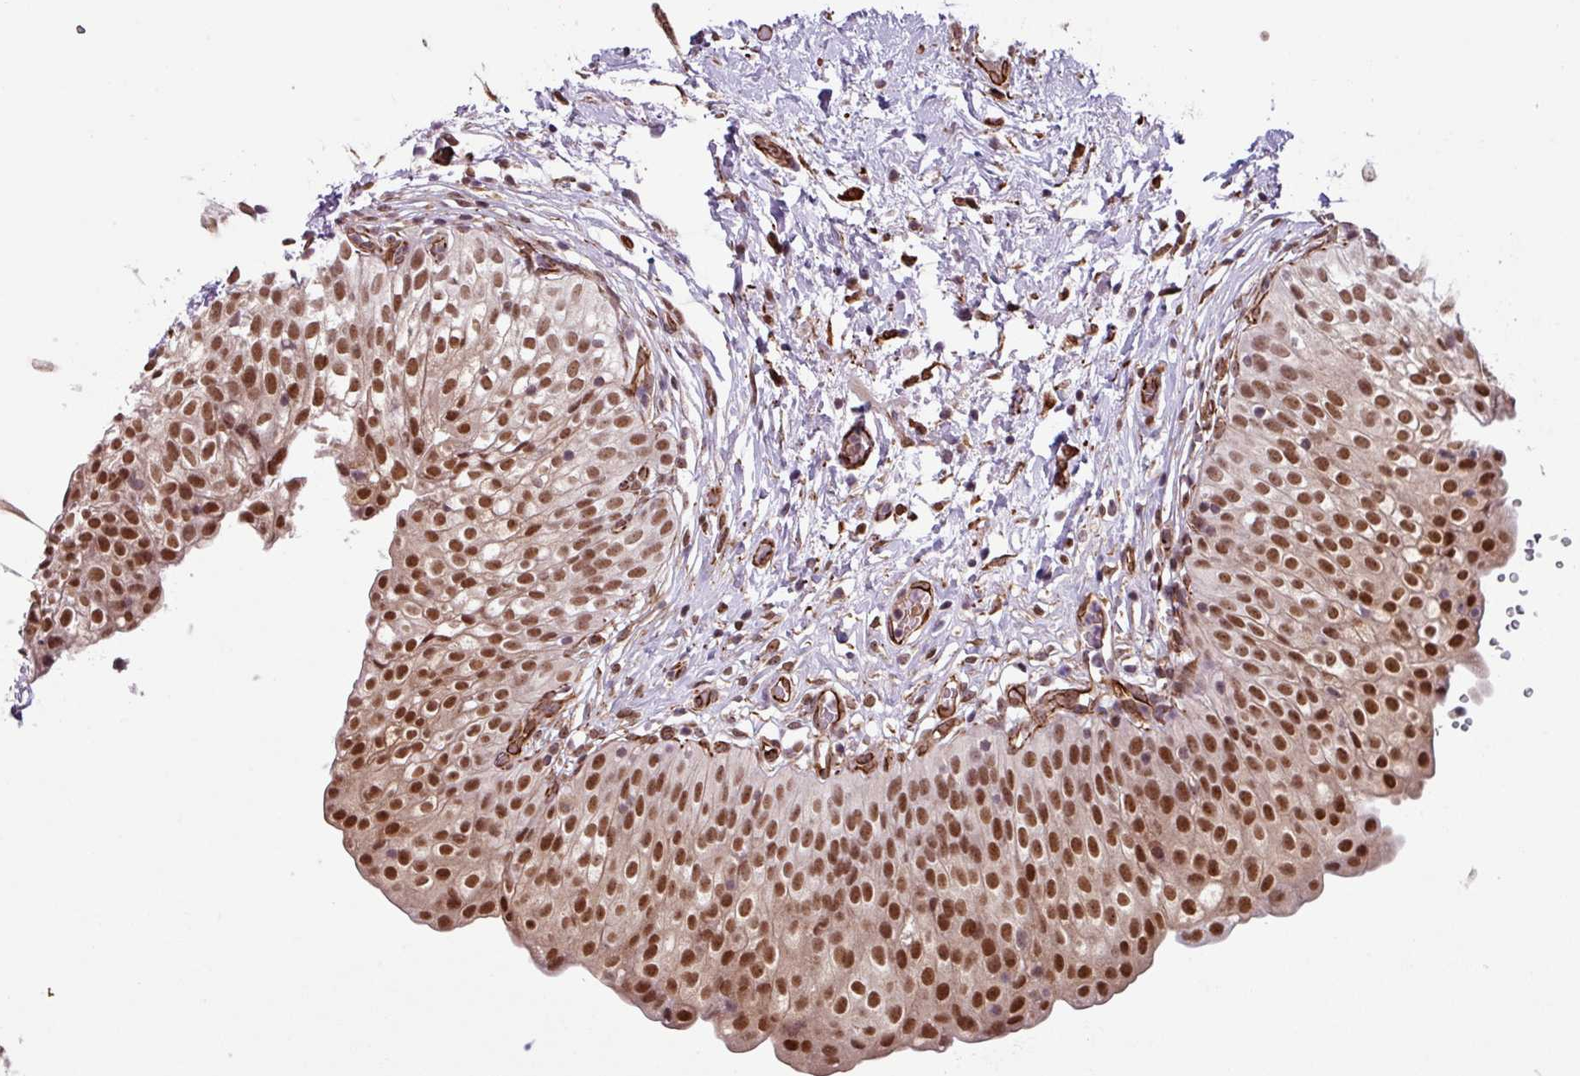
{"staining": {"intensity": "strong", "quantity": ">75%", "location": "nuclear"}, "tissue": "urinary bladder", "cell_type": "Urothelial cells", "image_type": "normal", "snomed": [{"axis": "morphology", "description": "Normal tissue, NOS"}, {"axis": "topography", "description": "Urinary bladder"}], "caption": "Strong nuclear protein expression is appreciated in approximately >75% of urothelial cells in urinary bladder. The protein of interest is shown in brown color, while the nuclei are stained blue.", "gene": "CHD3", "patient": {"sex": "male", "age": 55}}